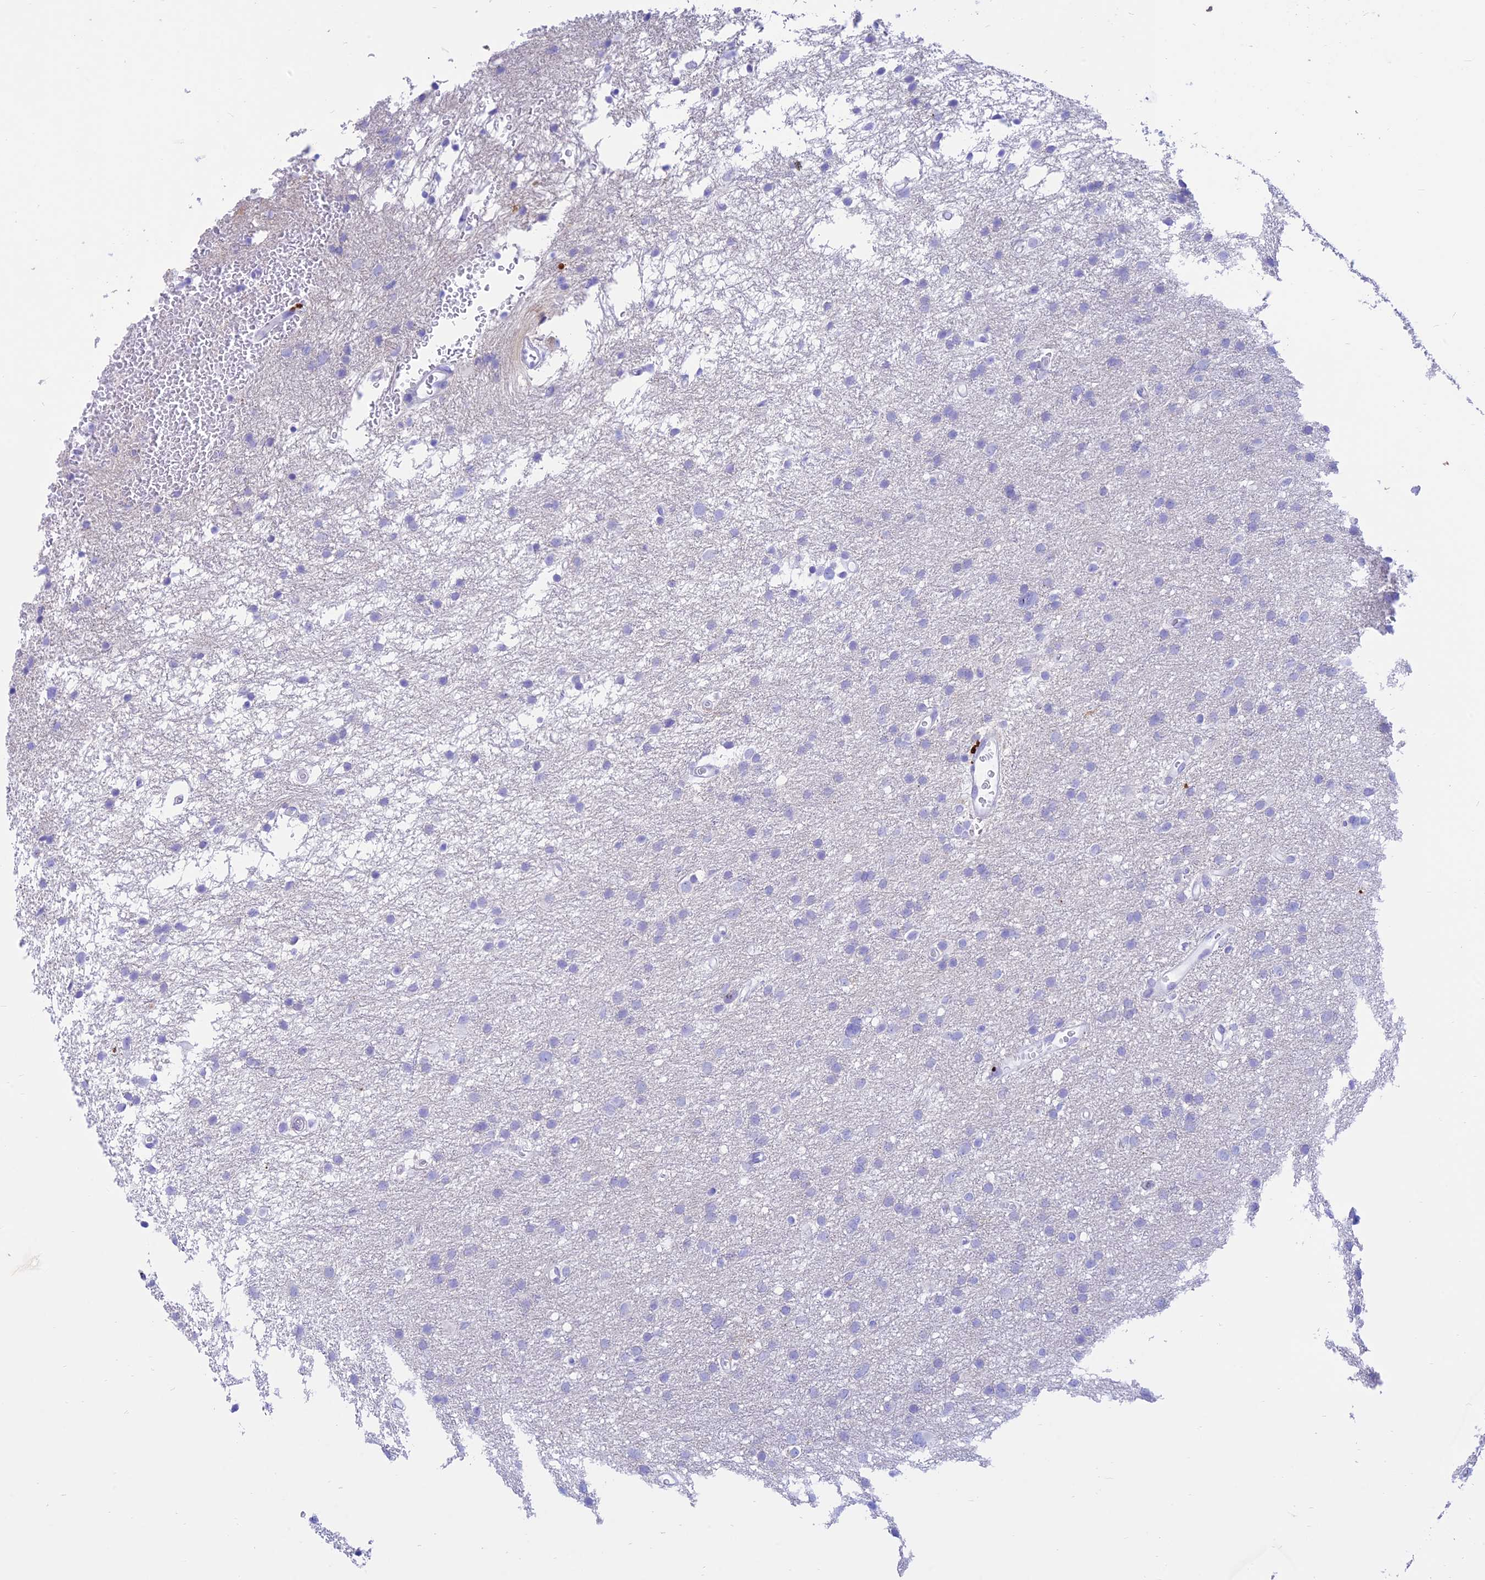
{"staining": {"intensity": "negative", "quantity": "none", "location": "none"}, "tissue": "glioma", "cell_type": "Tumor cells", "image_type": "cancer", "snomed": [{"axis": "morphology", "description": "Glioma, malignant, High grade"}, {"axis": "topography", "description": "Cerebral cortex"}], "caption": "A micrograph of glioma stained for a protein demonstrates no brown staining in tumor cells.", "gene": "PRNP", "patient": {"sex": "female", "age": 36}}